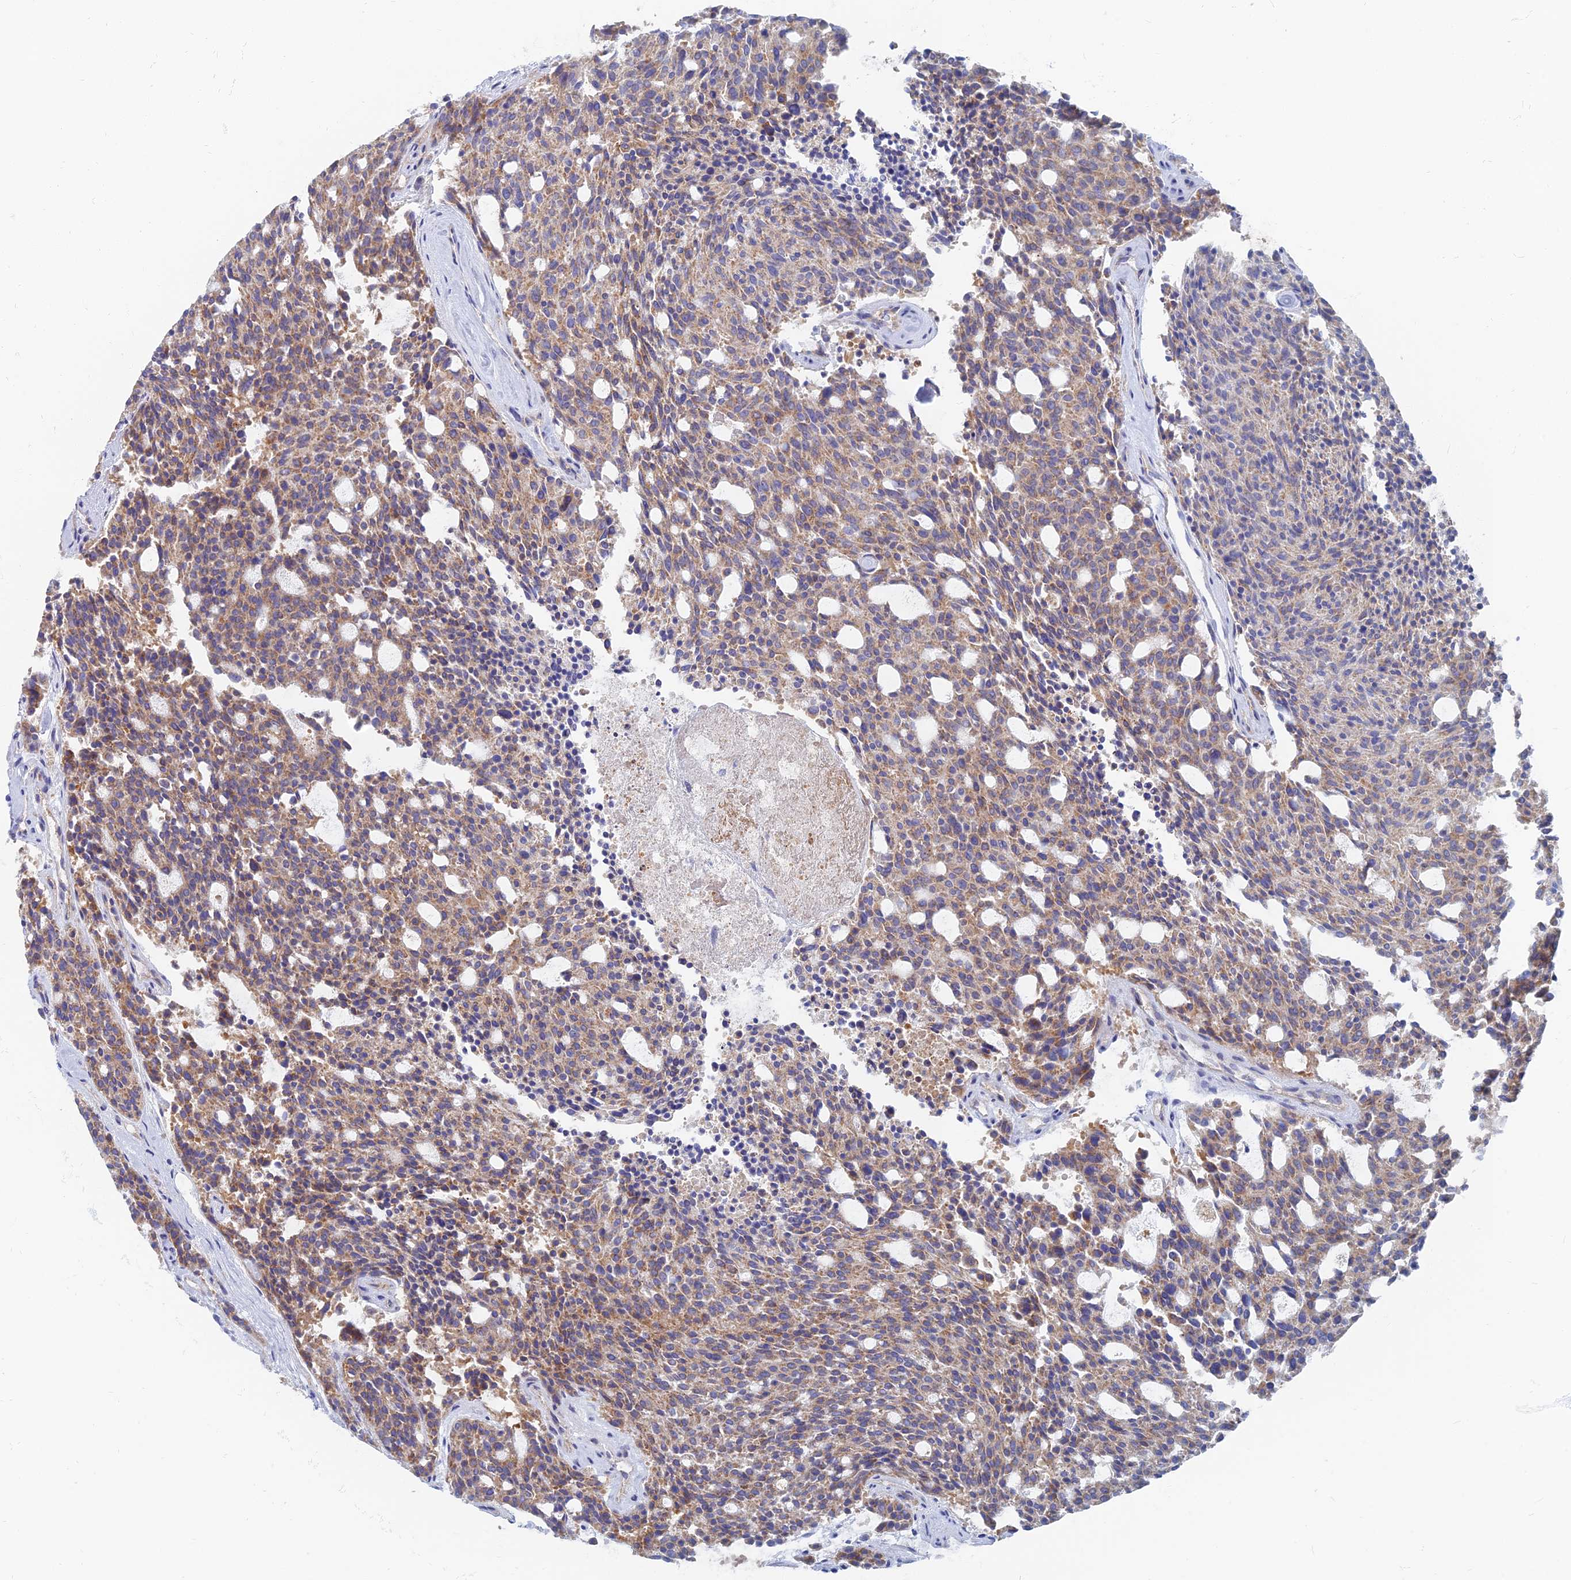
{"staining": {"intensity": "weak", "quantity": ">75%", "location": "cytoplasmic/membranous"}, "tissue": "carcinoid", "cell_type": "Tumor cells", "image_type": "cancer", "snomed": [{"axis": "morphology", "description": "Carcinoid, malignant, NOS"}, {"axis": "topography", "description": "Pancreas"}], "caption": "Carcinoid tissue shows weak cytoplasmic/membranous positivity in approximately >75% of tumor cells", "gene": "TMEM44", "patient": {"sex": "female", "age": 54}}